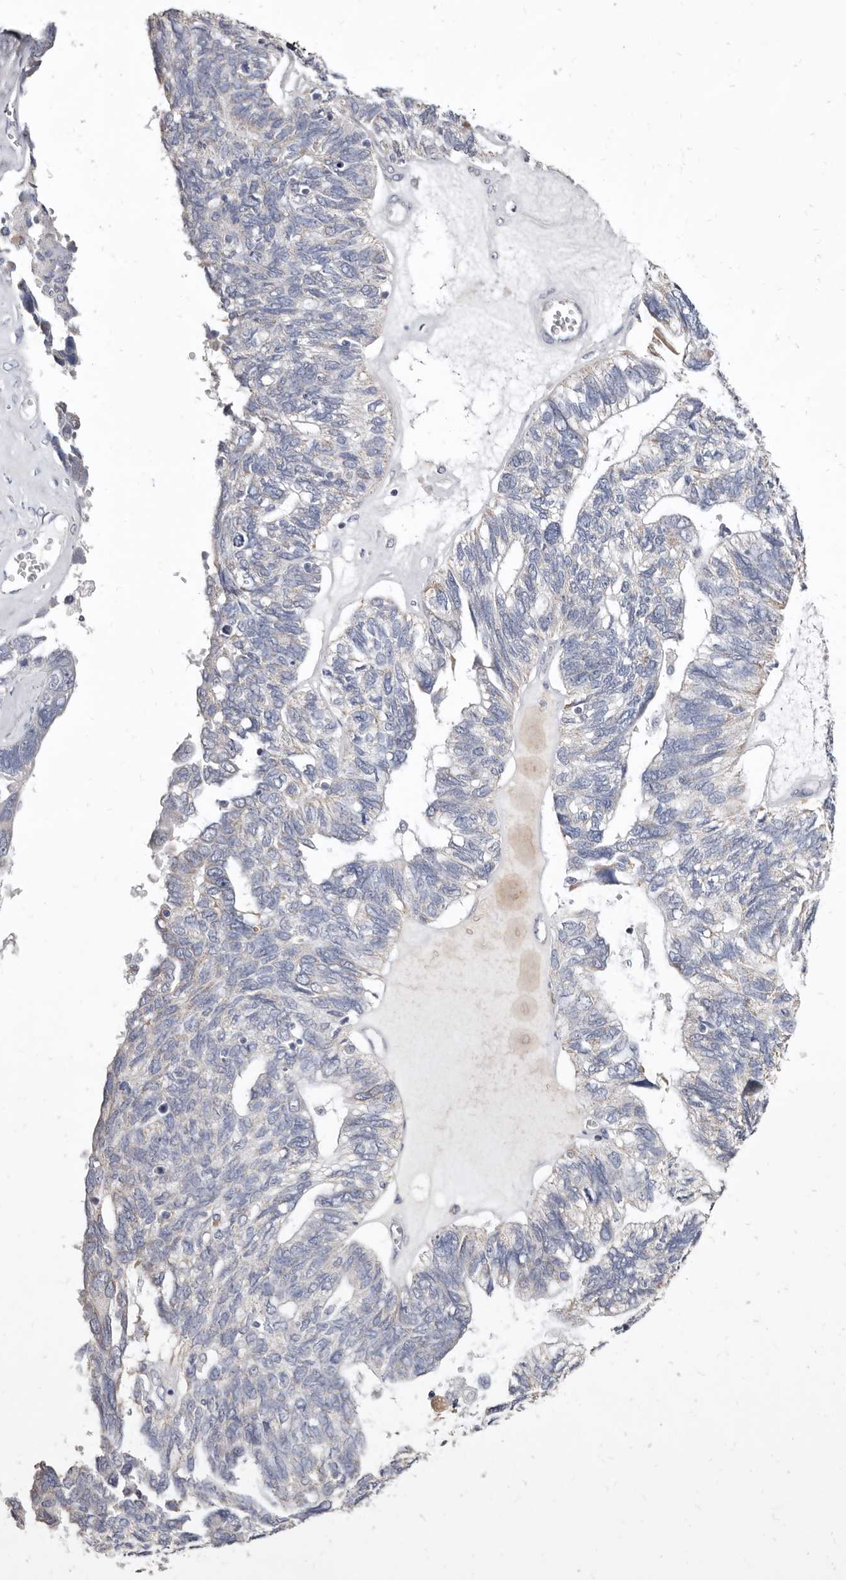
{"staining": {"intensity": "negative", "quantity": "none", "location": "none"}, "tissue": "ovarian cancer", "cell_type": "Tumor cells", "image_type": "cancer", "snomed": [{"axis": "morphology", "description": "Cystadenocarcinoma, serous, NOS"}, {"axis": "topography", "description": "Ovary"}], "caption": "Tumor cells show no significant protein expression in ovarian cancer (serous cystadenocarcinoma).", "gene": "CYP2E1", "patient": {"sex": "female", "age": 79}}